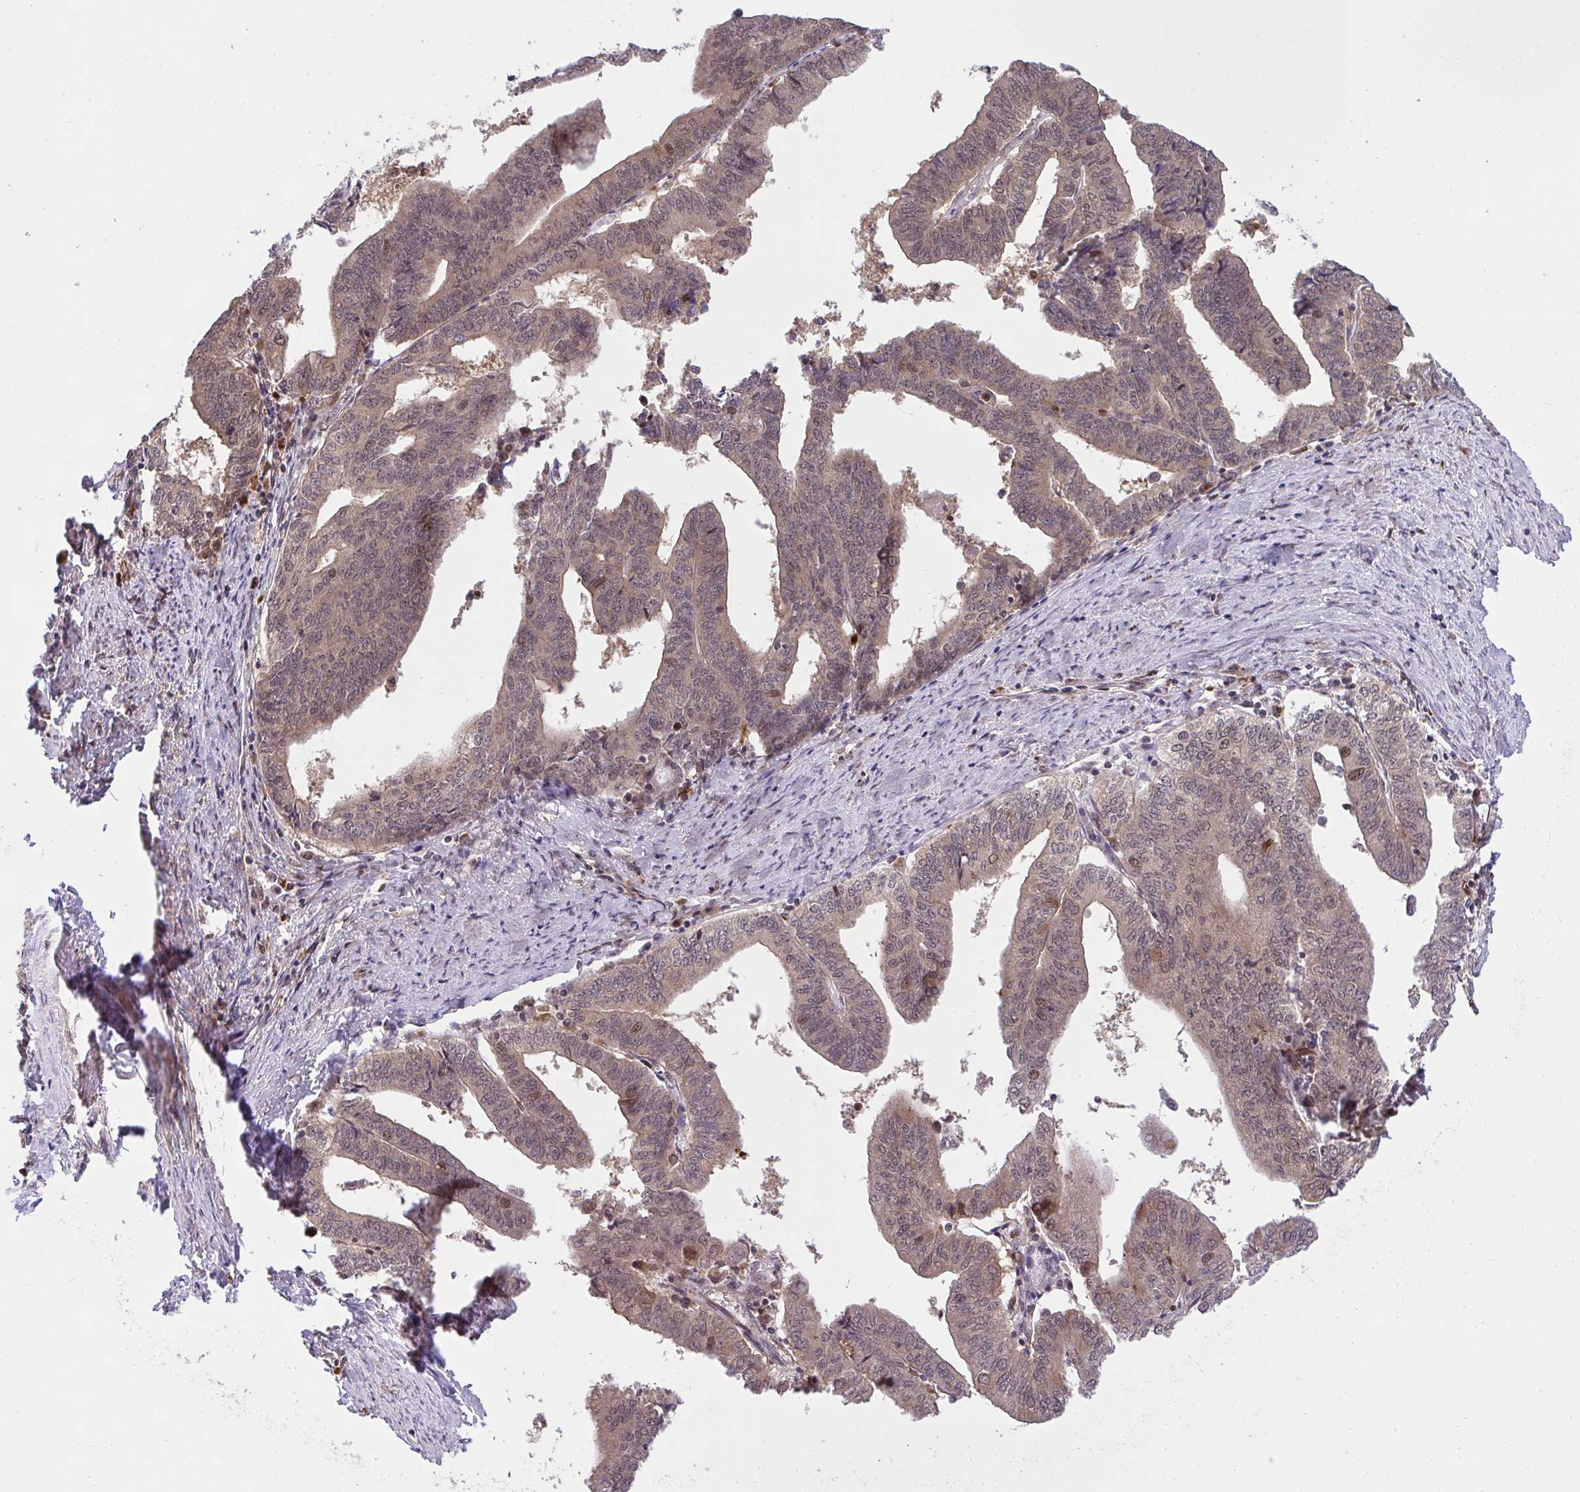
{"staining": {"intensity": "weak", "quantity": ">75%", "location": "cytoplasmic/membranous"}, "tissue": "endometrial cancer", "cell_type": "Tumor cells", "image_type": "cancer", "snomed": [{"axis": "morphology", "description": "Adenocarcinoma, NOS"}, {"axis": "topography", "description": "Endometrium"}], "caption": "Immunohistochemical staining of human endometrial cancer exhibits low levels of weak cytoplasmic/membranous protein positivity in approximately >75% of tumor cells.", "gene": "ERI1", "patient": {"sex": "female", "age": 65}}